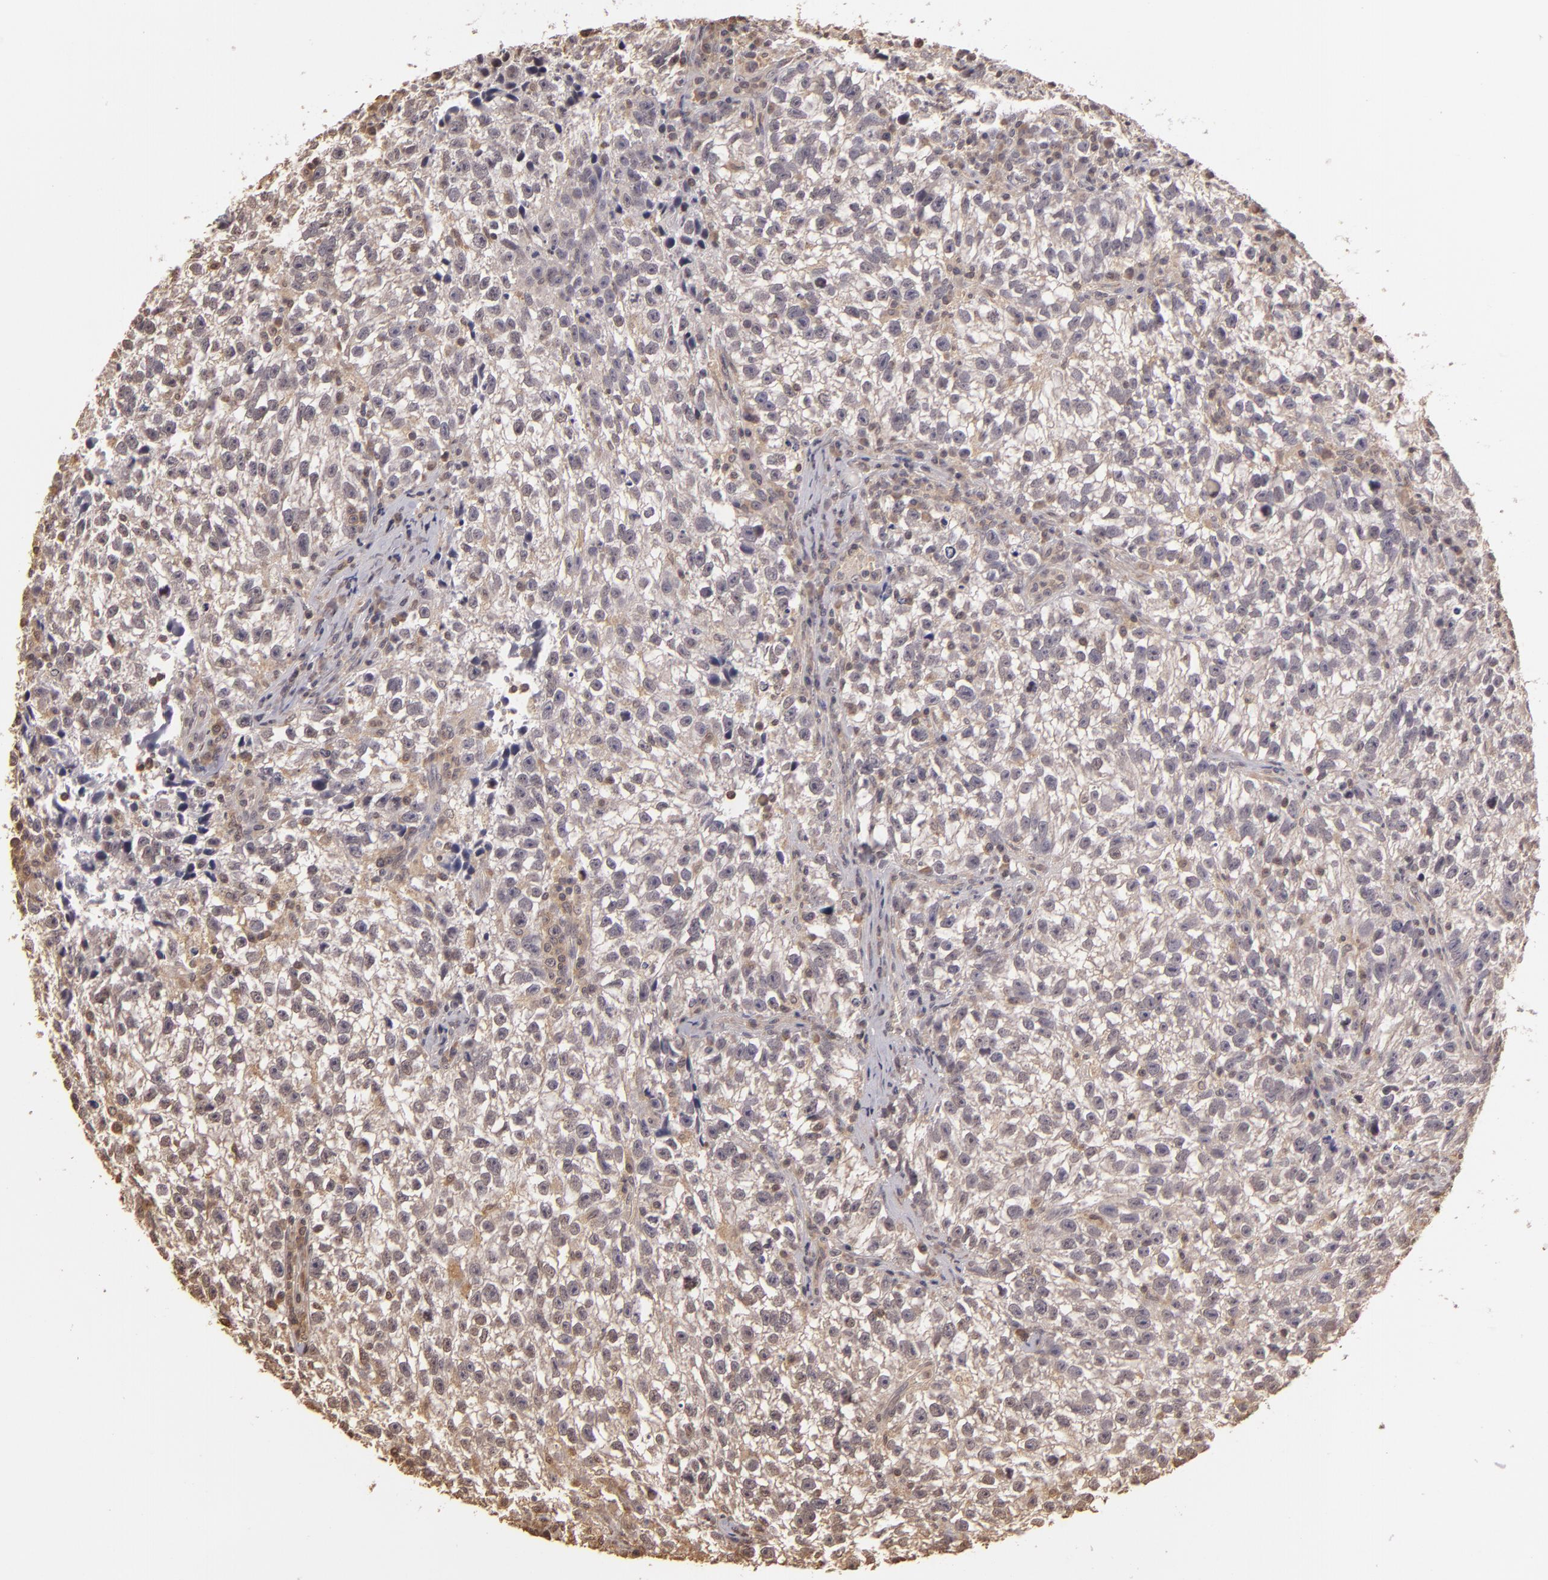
{"staining": {"intensity": "negative", "quantity": "none", "location": "none"}, "tissue": "testis cancer", "cell_type": "Tumor cells", "image_type": "cancer", "snomed": [{"axis": "morphology", "description": "Seminoma, NOS"}, {"axis": "topography", "description": "Testis"}], "caption": "Testis seminoma stained for a protein using IHC reveals no expression tumor cells.", "gene": "ARPC2", "patient": {"sex": "male", "age": 38}}